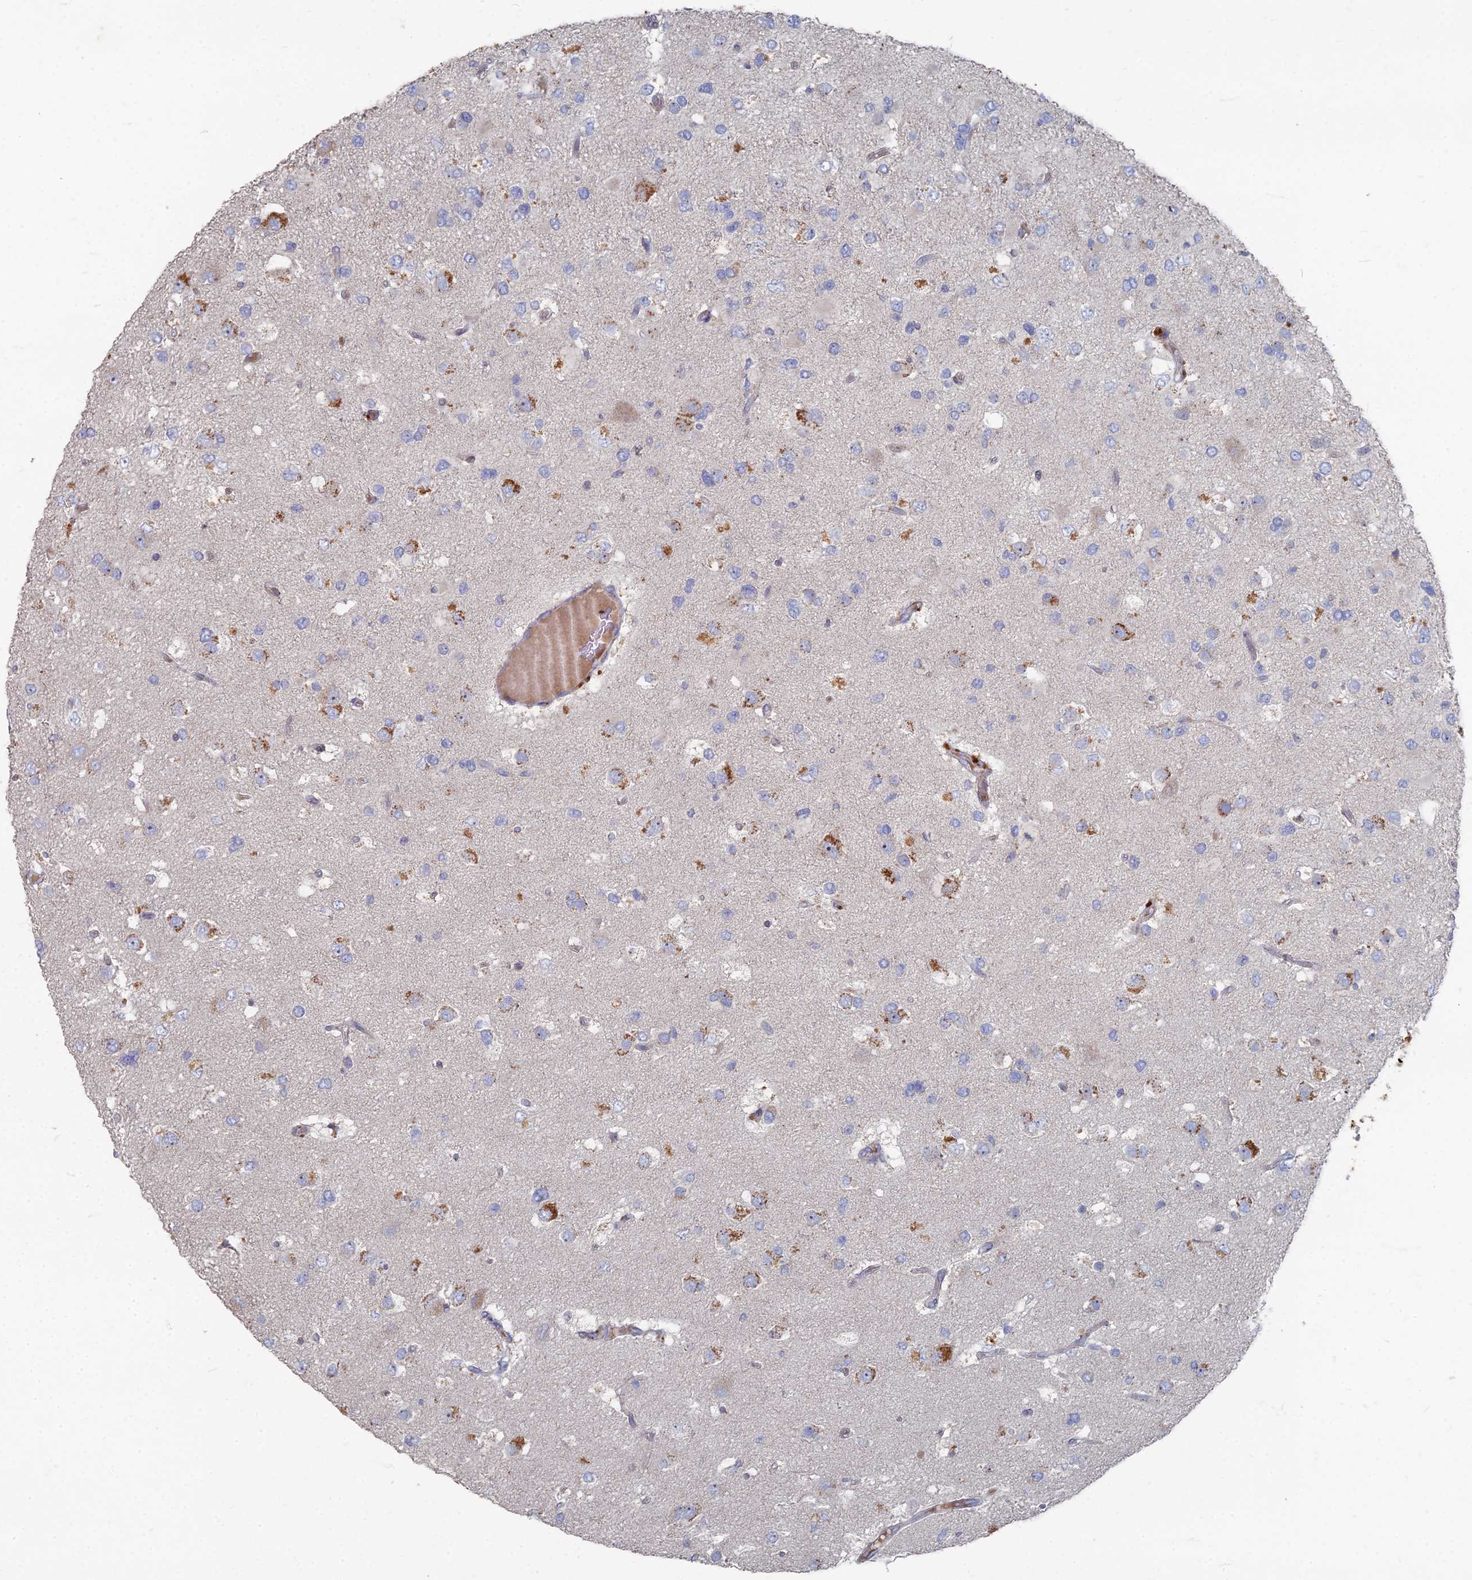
{"staining": {"intensity": "moderate", "quantity": "<25%", "location": "cytoplasmic/membranous"}, "tissue": "glioma", "cell_type": "Tumor cells", "image_type": "cancer", "snomed": [{"axis": "morphology", "description": "Glioma, malignant, High grade"}, {"axis": "topography", "description": "Brain"}], "caption": "Glioma stained with a brown dye displays moderate cytoplasmic/membranous positive staining in approximately <25% of tumor cells.", "gene": "TMEM128", "patient": {"sex": "male", "age": 53}}